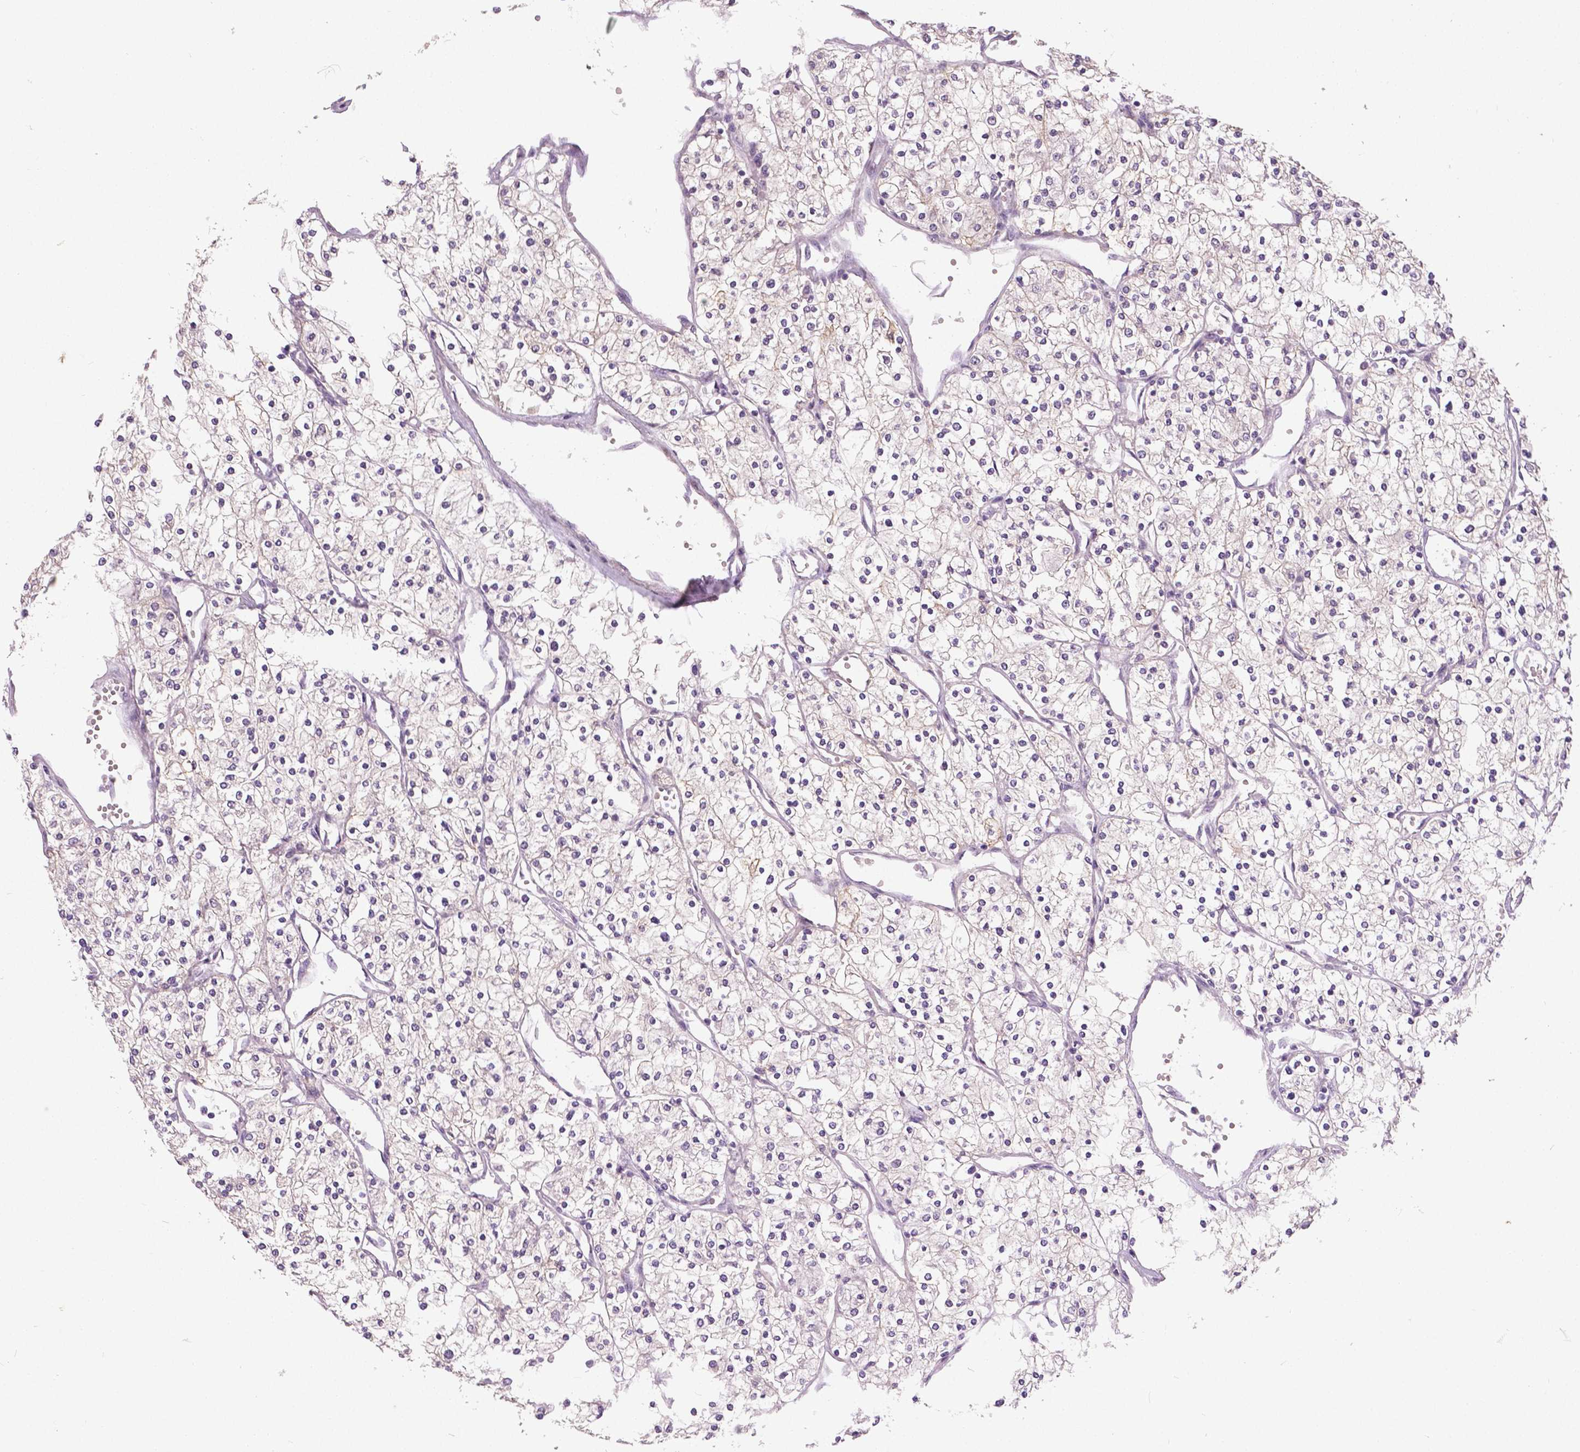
{"staining": {"intensity": "negative", "quantity": "none", "location": "none"}, "tissue": "renal cancer", "cell_type": "Tumor cells", "image_type": "cancer", "snomed": [{"axis": "morphology", "description": "Adenocarcinoma, NOS"}, {"axis": "topography", "description": "Kidney"}], "caption": "The IHC image has no significant staining in tumor cells of renal adenocarcinoma tissue.", "gene": "FOXA1", "patient": {"sex": "male", "age": 80}}